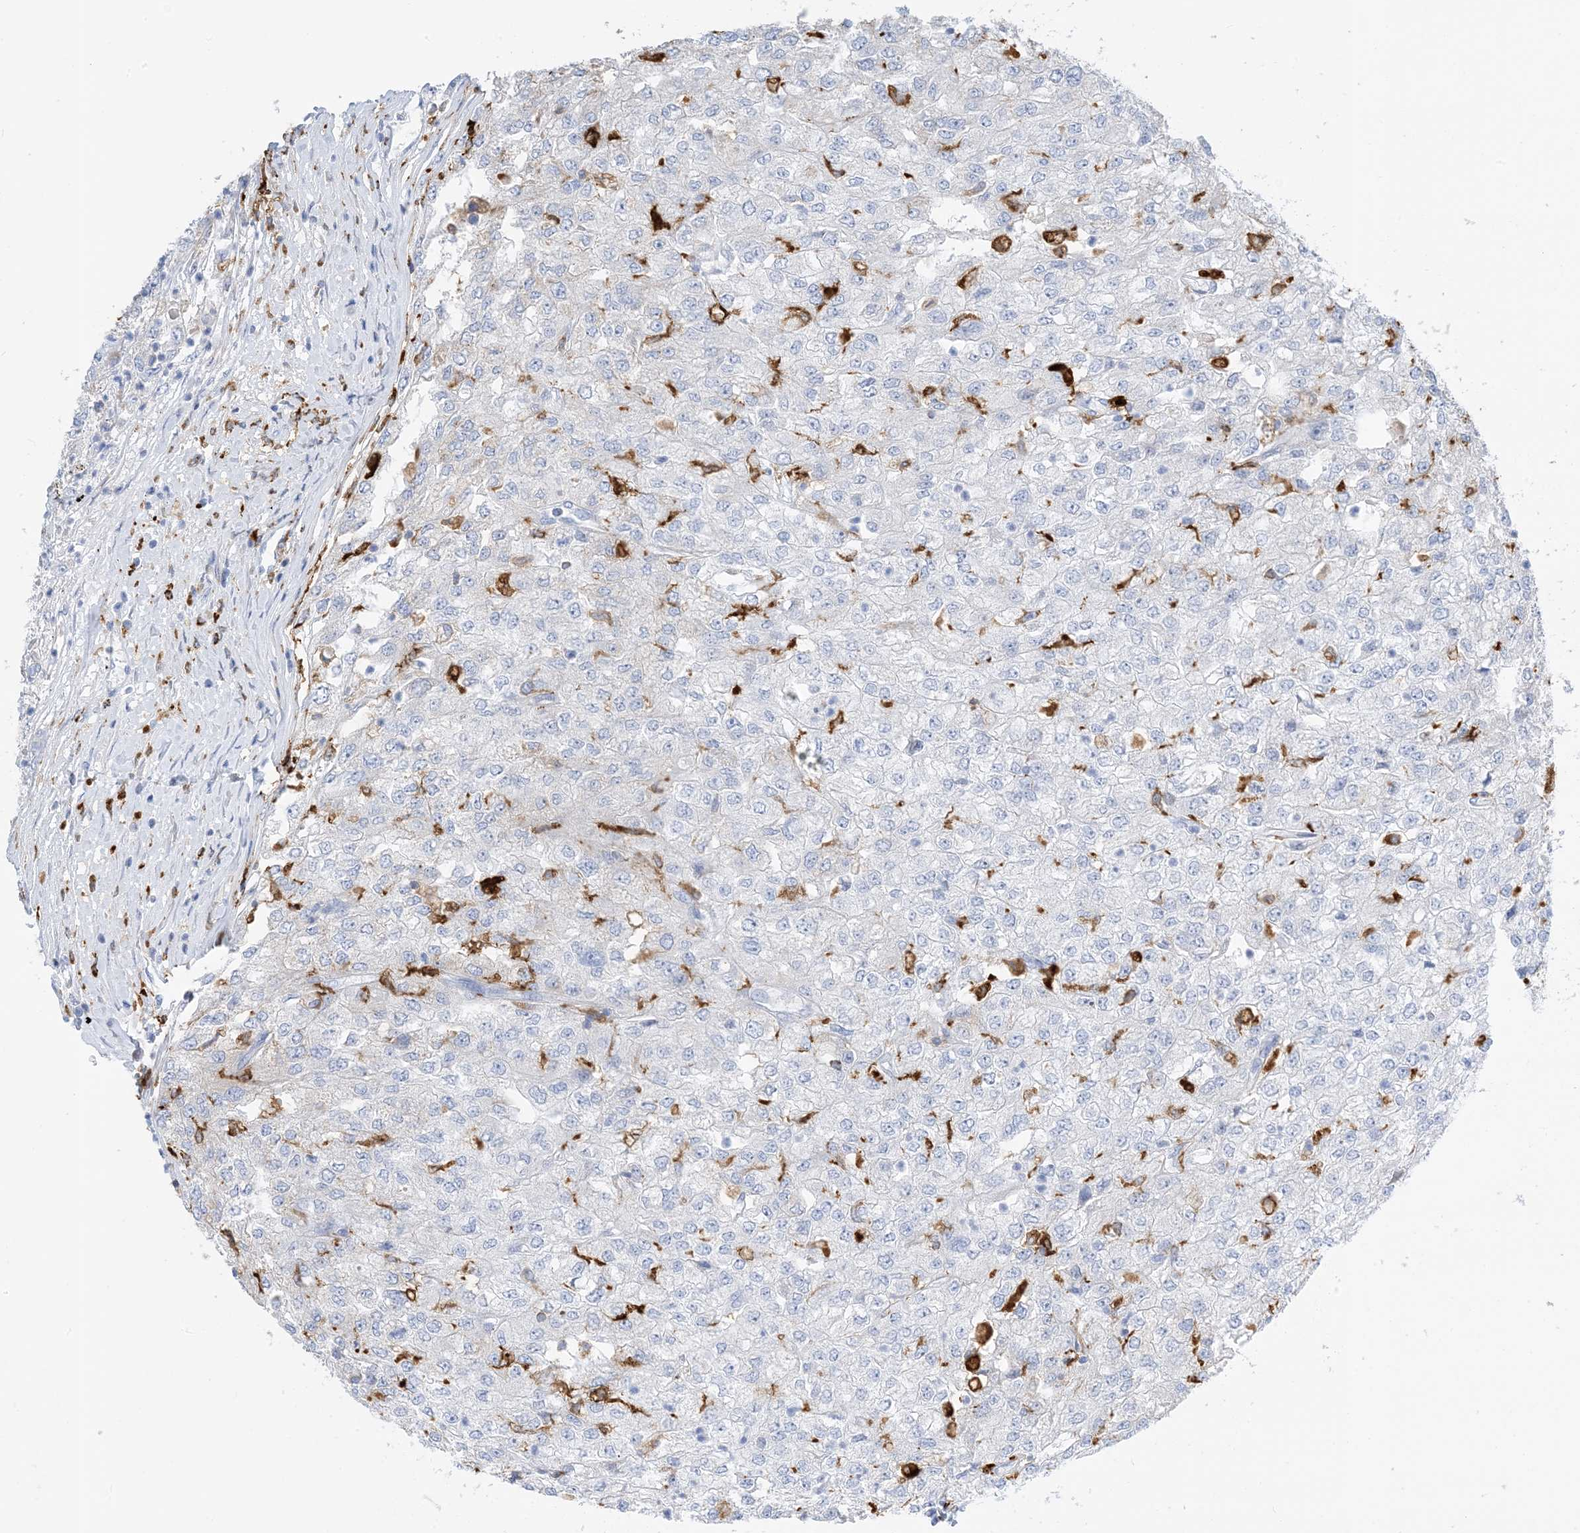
{"staining": {"intensity": "negative", "quantity": "none", "location": "none"}, "tissue": "renal cancer", "cell_type": "Tumor cells", "image_type": "cancer", "snomed": [{"axis": "morphology", "description": "Adenocarcinoma, NOS"}, {"axis": "topography", "description": "Kidney"}], "caption": "Protein analysis of renal cancer (adenocarcinoma) displays no significant staining in tumor cells. Brightfield microscopy of immunohistochemistry (IHC) stained with DAB (3,3'-diaminobenzidine) (brown) and hematoxylin (blue), captured at high magnification.", "gene": "DPH3", "patient": {"sex": "female", "age": 54}}